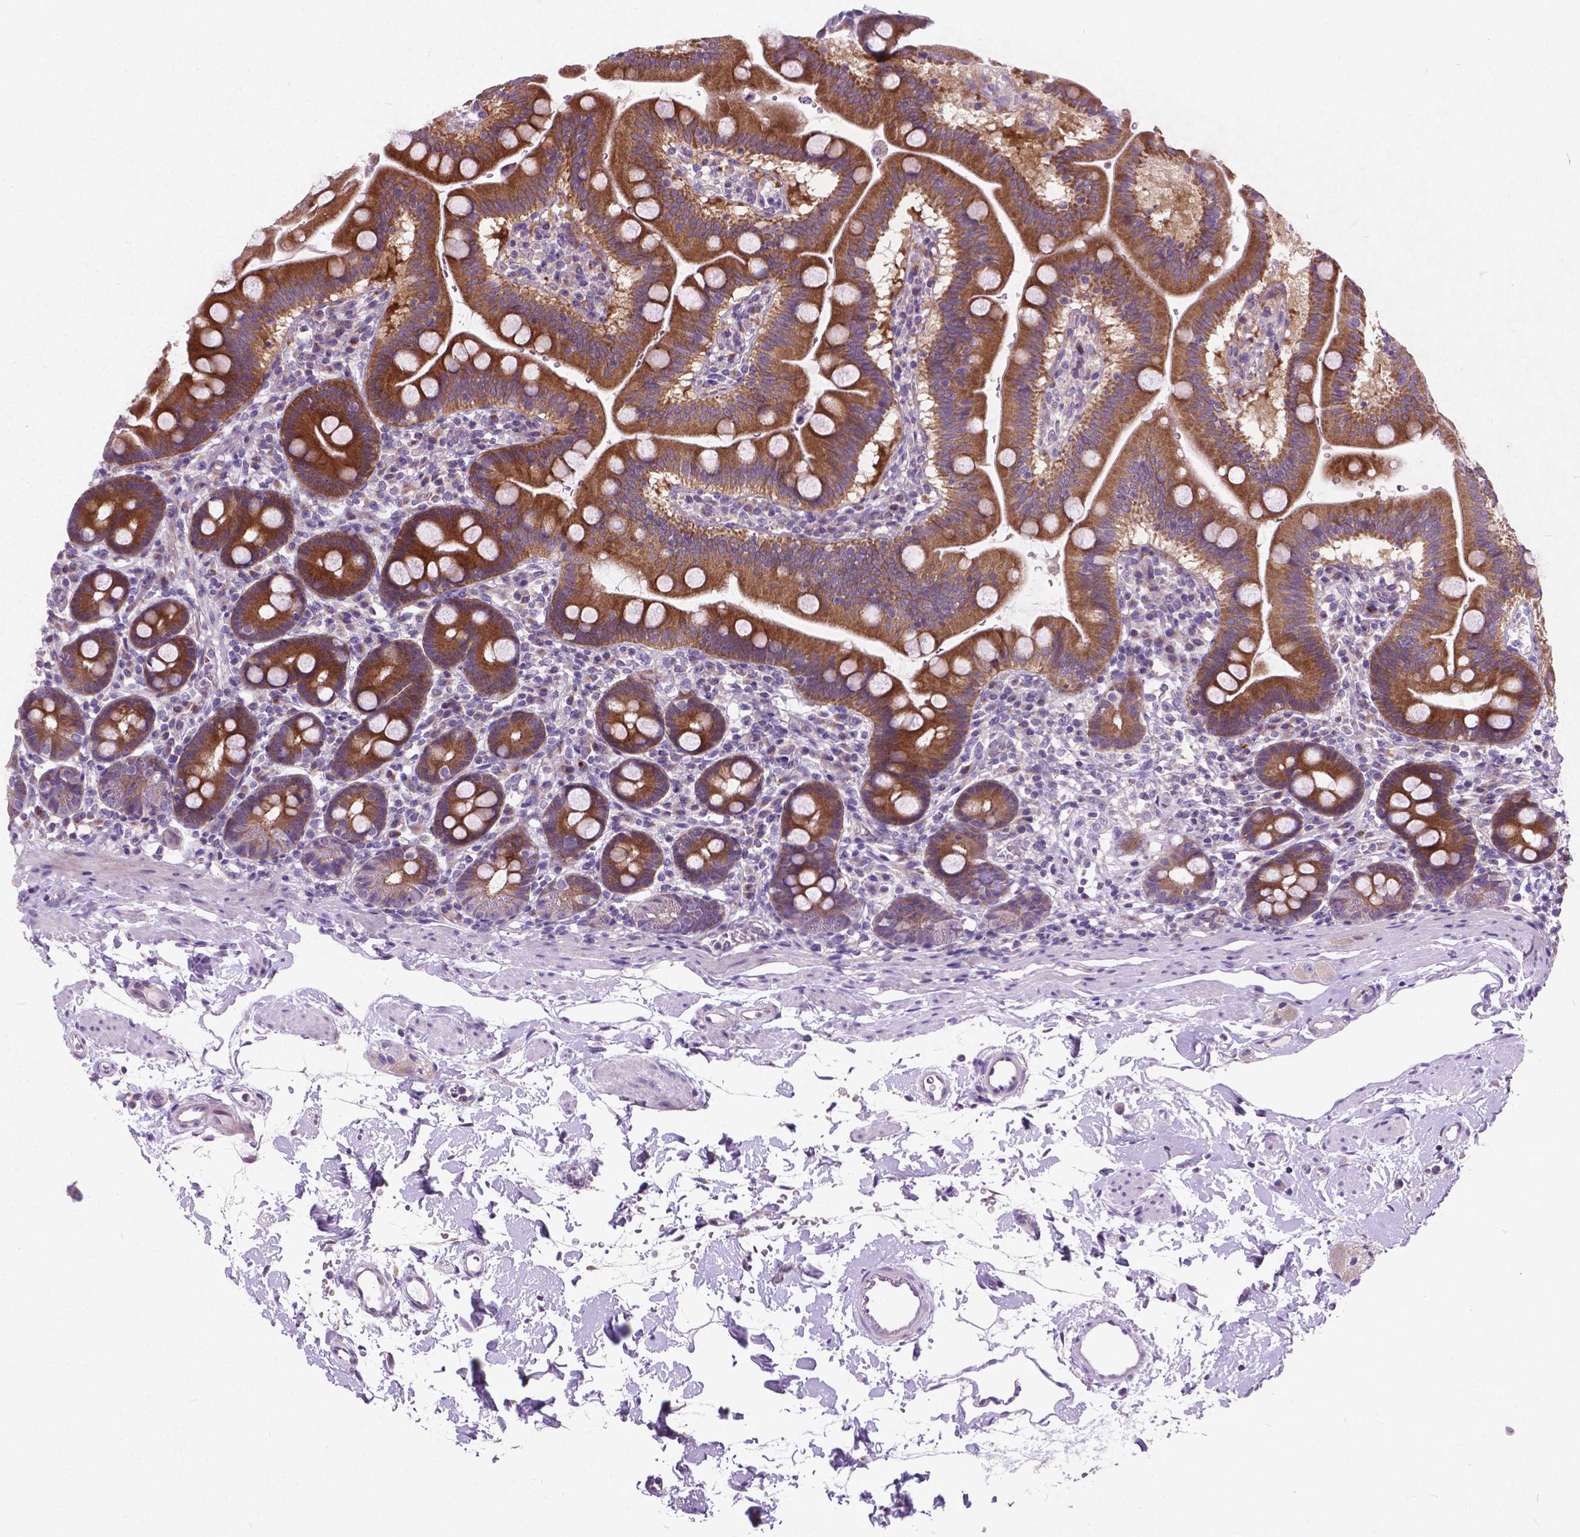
{"staining": {"intensity": "moderate", "quantity": ">75%", "location": "cytoplasmic/membranous"}, "tissue": "duodenum", "cell_type": "Glandular cells", "image_type": "normal", "snomed": [{"axis": "morphology", "description": "Normal tissue, NOS"}, {"axis": "topography", "description": "Duodenum"}], "caption": "The photomicrograph displays staining of benign duodenum, revealing moderate cytoplasmic/membranous protein expression (brown color) within glandular cells. (DAB (3,3'-diaminobenzidine) IHC, brown staining for protein, blue staining for nuclei).", "gene": "ATG4D", "patient": {"sex": "male", "age": 59}}